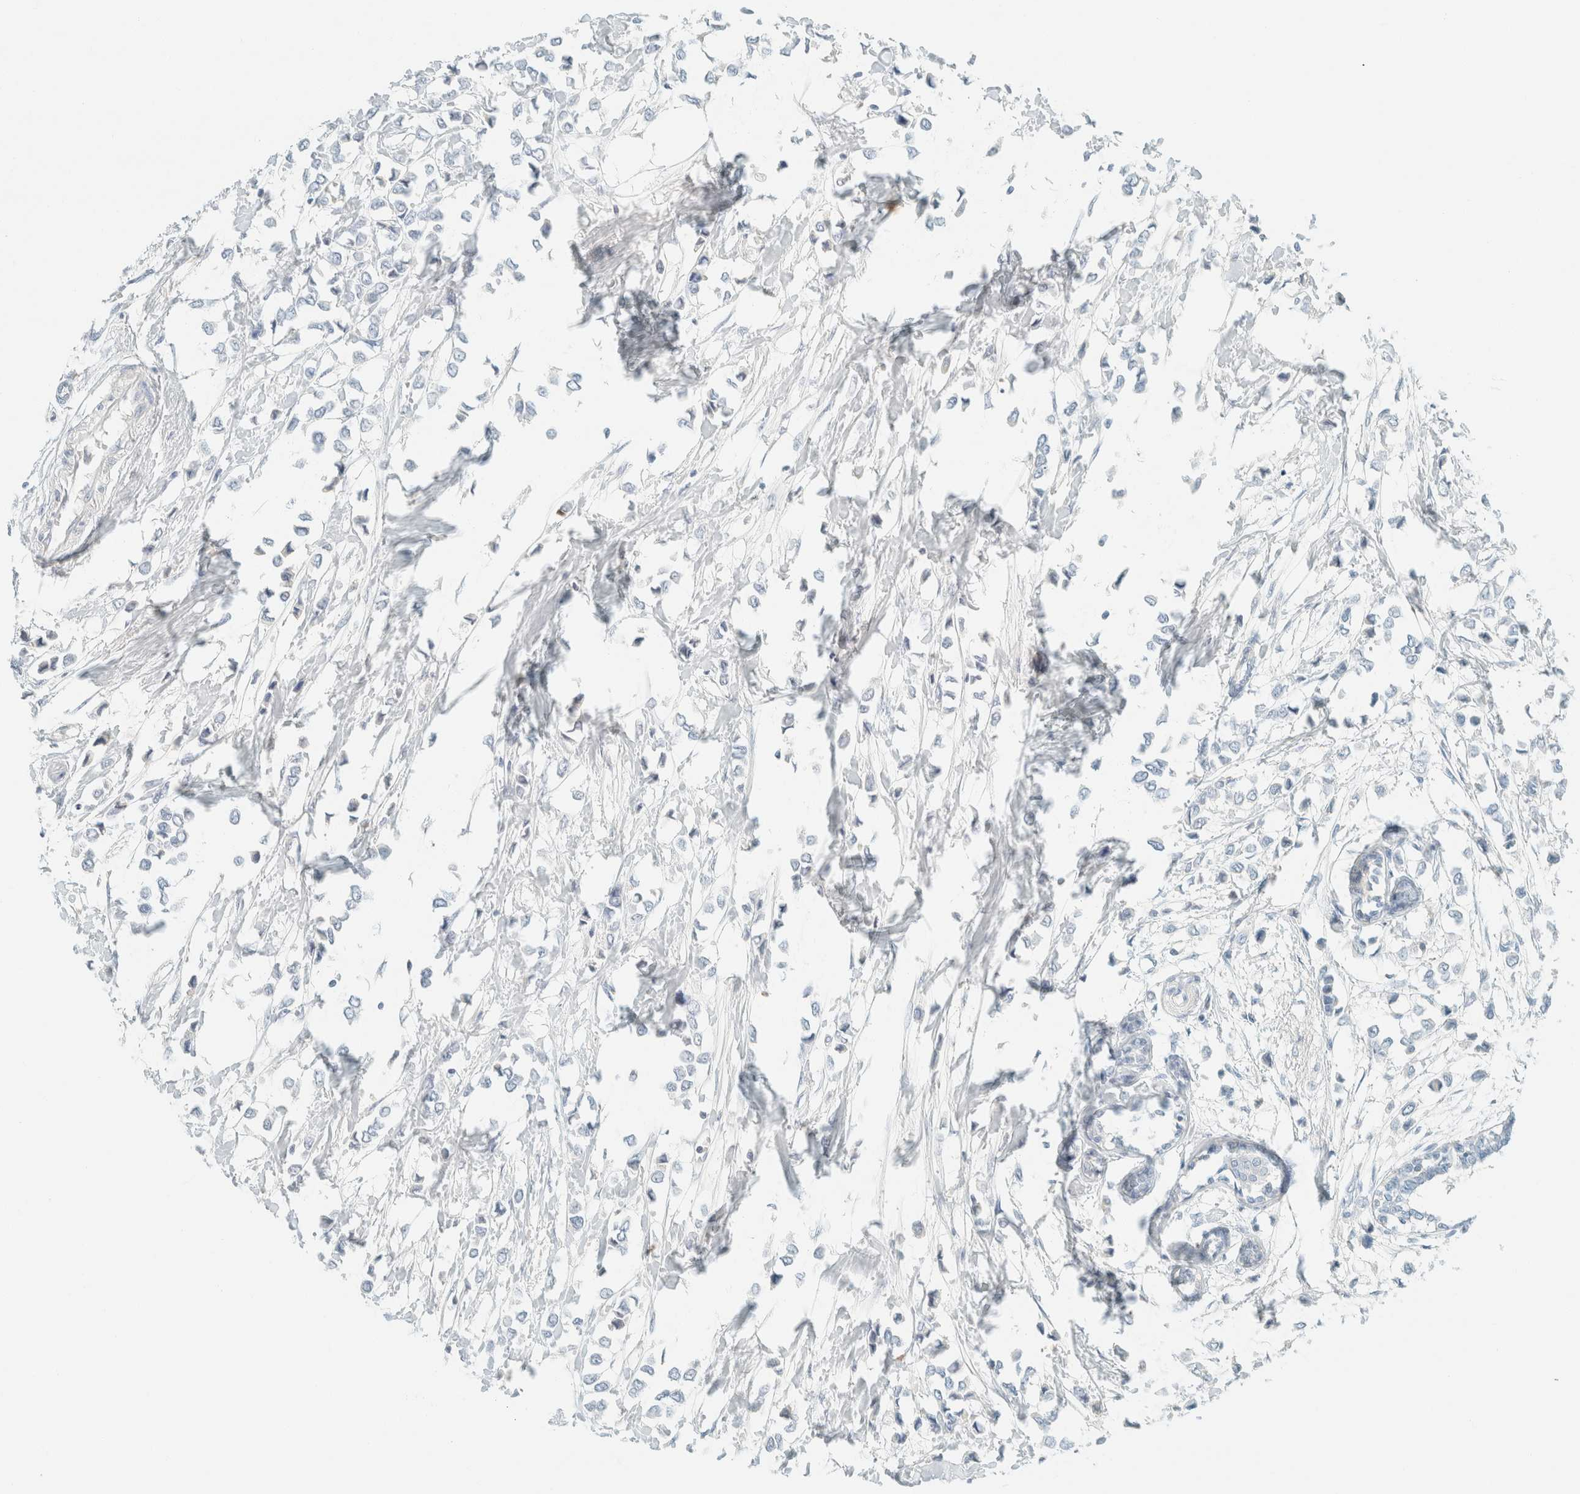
{"staining": {"intensity": "negative", "quantity": "none", "location": "none"}, "tissue": "breast cancer", "cell_type": "Tumor cells", "image_type": "cancer", "snomed": [{"axis": "morphology", "description": "Lobular carcinoma"}, {"axis": "topography", "description": "Breast"}], "caption": "Immunohistochemistry (IHC) image of breast lobular carcinoma stained for a protein (brown), which exhibits no expression in tumor cells.", "gene": "GPA33", "patient": {"sex": "female", "age": 51}}